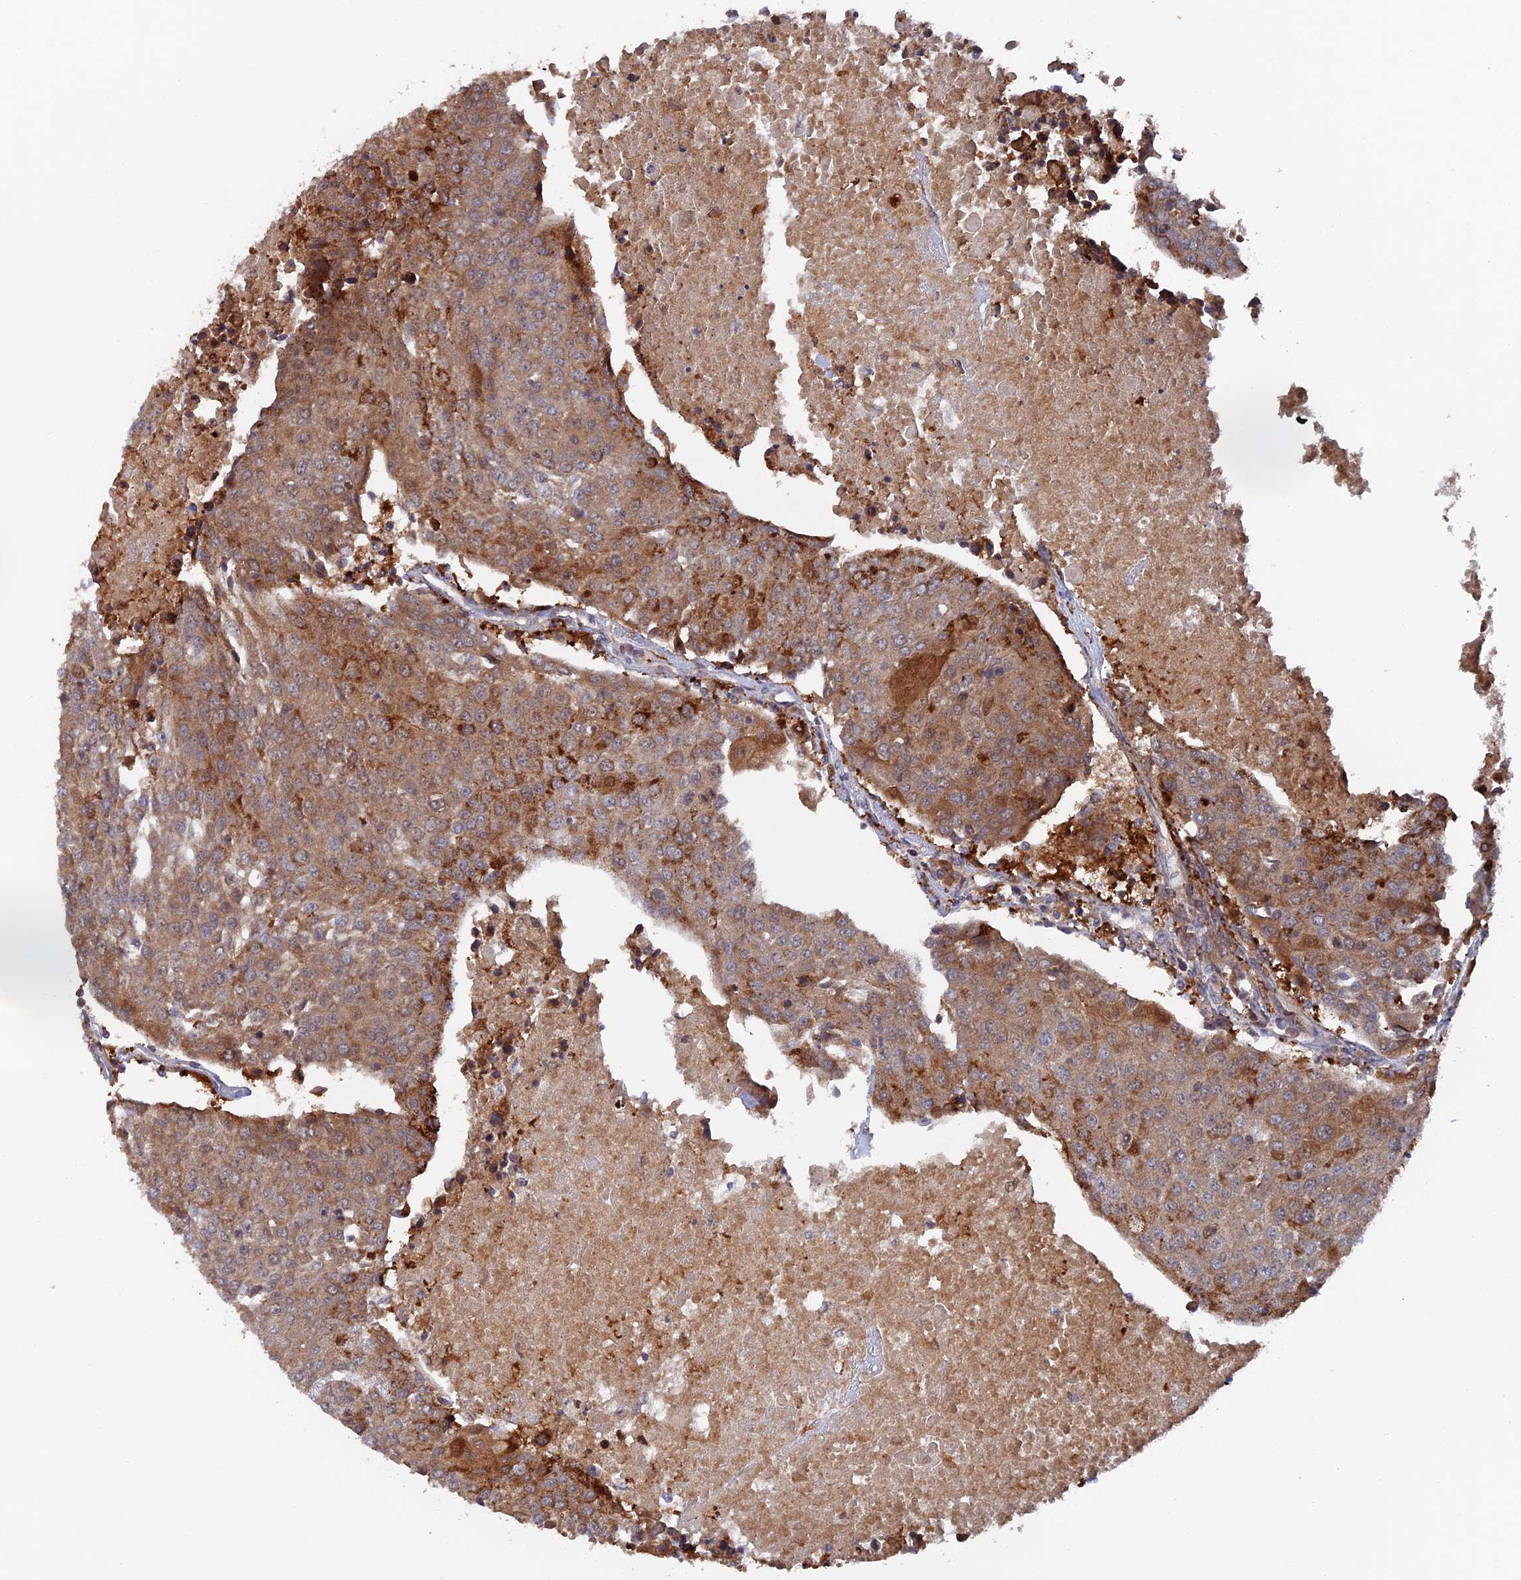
{"staining": {"intensity": "moderate", "quantity": ">75%", "location": "cytoplasmic/membranous"}, "tissue": "urothelial cancer", "cell_type": "Tumor cells", "image_type": "cancer", "snomed": [{"axis": "morphology", "description": "Urothelial carcinoma, High grade"}, {"axis": "topography", "description": "Urinary bladder"}], "caption": "High-magnification brightfield microscopy of urothelial carcinoma (high-grade) stained with DAB (3,3'-diaminobenzidine) (brown) and counterstained with hematoxylin (blue). tumor cells exhibit moderate cytoplasmic/membranous staining is appreciated in approximately>75% of cells. (Brightfield microscopy of DAB IHC at high magnification).", "gene": "DTYMK", "patient": {"sex": "female", "age": 85}}